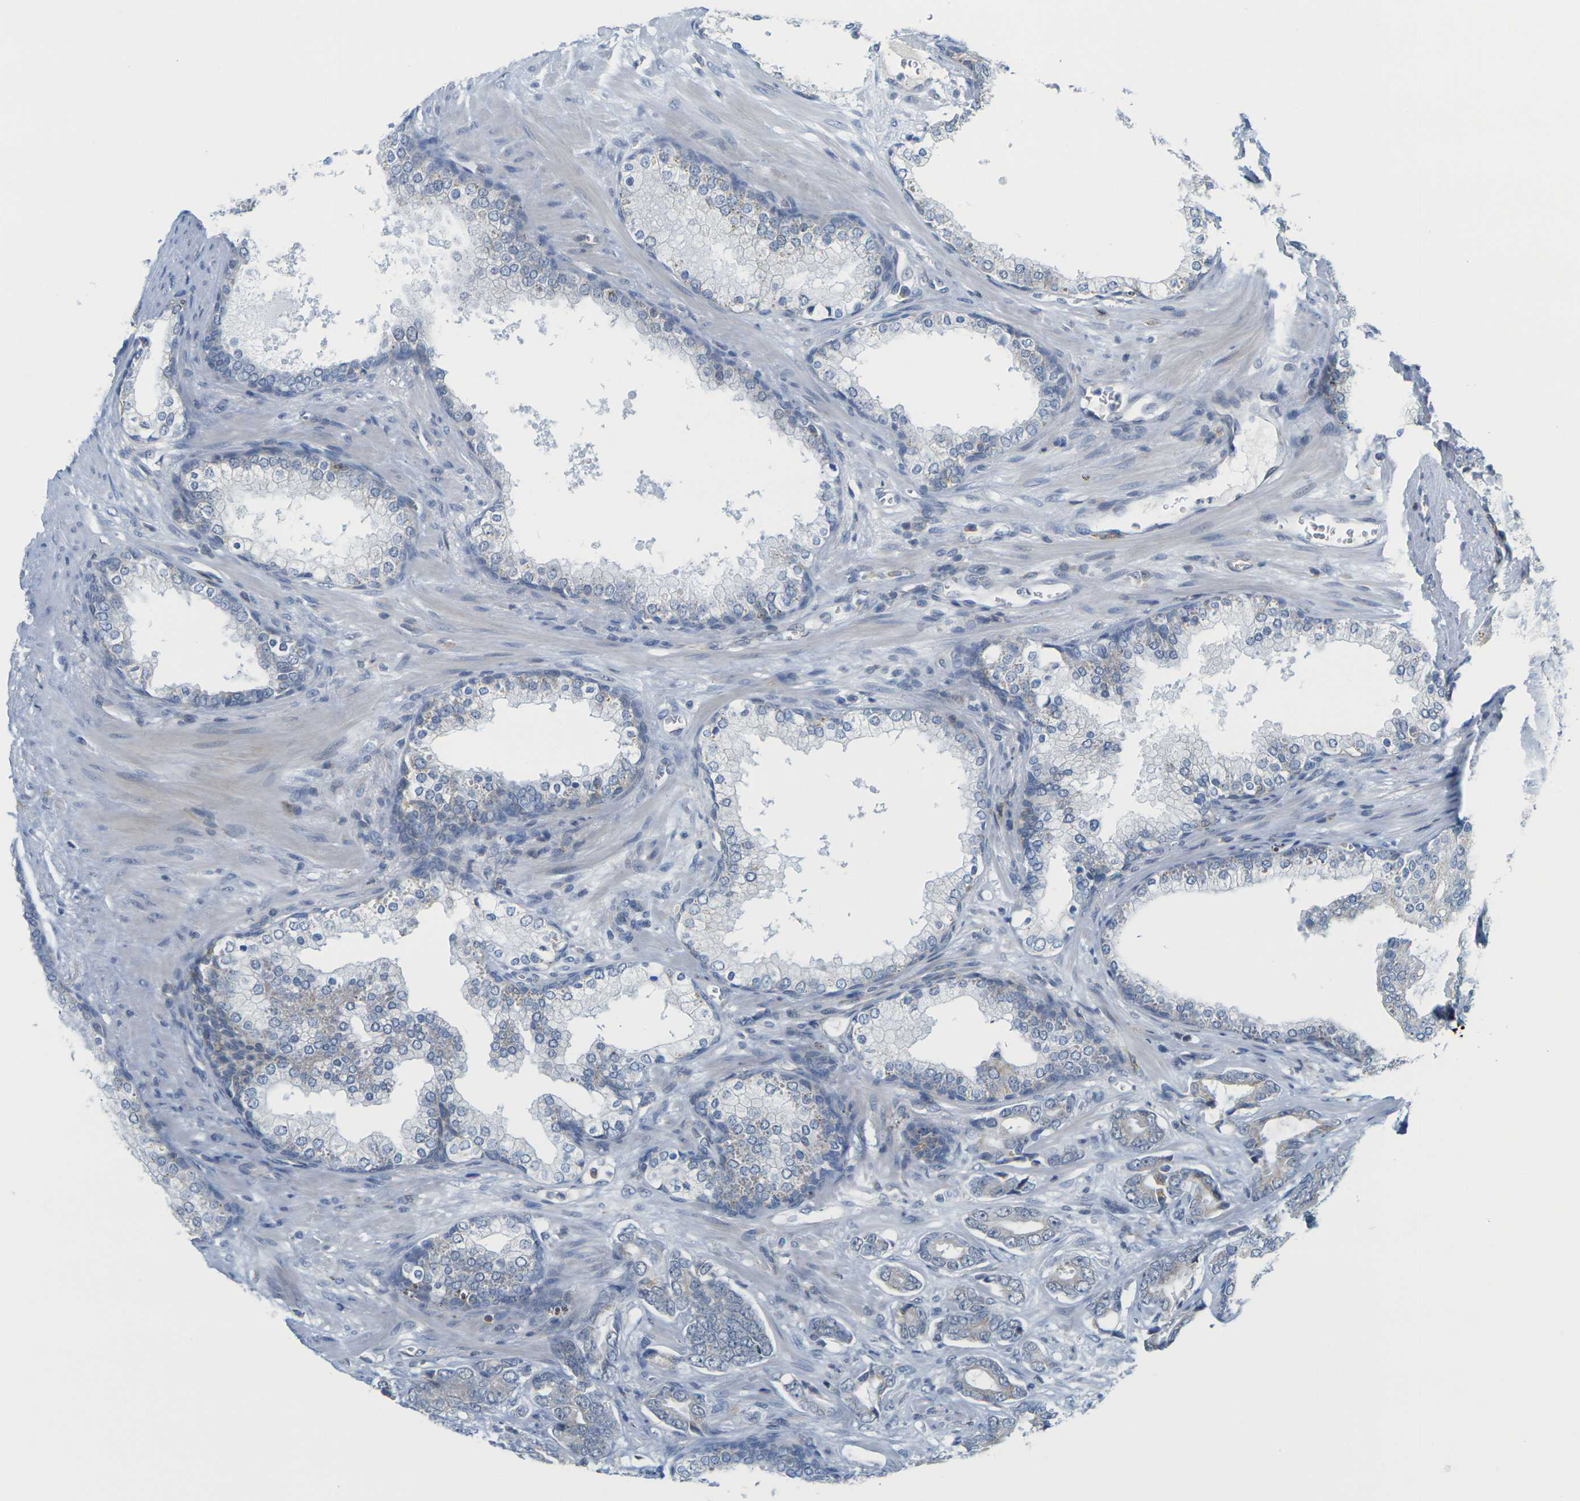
{"staining": {"intensity": "weak", "quantity": "25%-75%", "location": "cytoplasmic/membranous"}, "tissue": "prostate cancer", "cell_type": "Tumor cells", "image_type": "cancer", "snomed": [{"axis": "morphology", "description": "Adenocarcinoma, Low grade"}, {"axis": "topography", "description": "Prostate"}], "caption": "IHC histopathology image of neoplastic tissue: human prostate cancer stained using immunohistochemistry (IHC) exhibits low levels of weak protein expression localized specifically in the cytoplasmic/membranous of tumor cells, appearing as a cytoplasmic/membranous brown color.", "gene": "OTOF", "patient": {"sex": "male", "age": 58}}